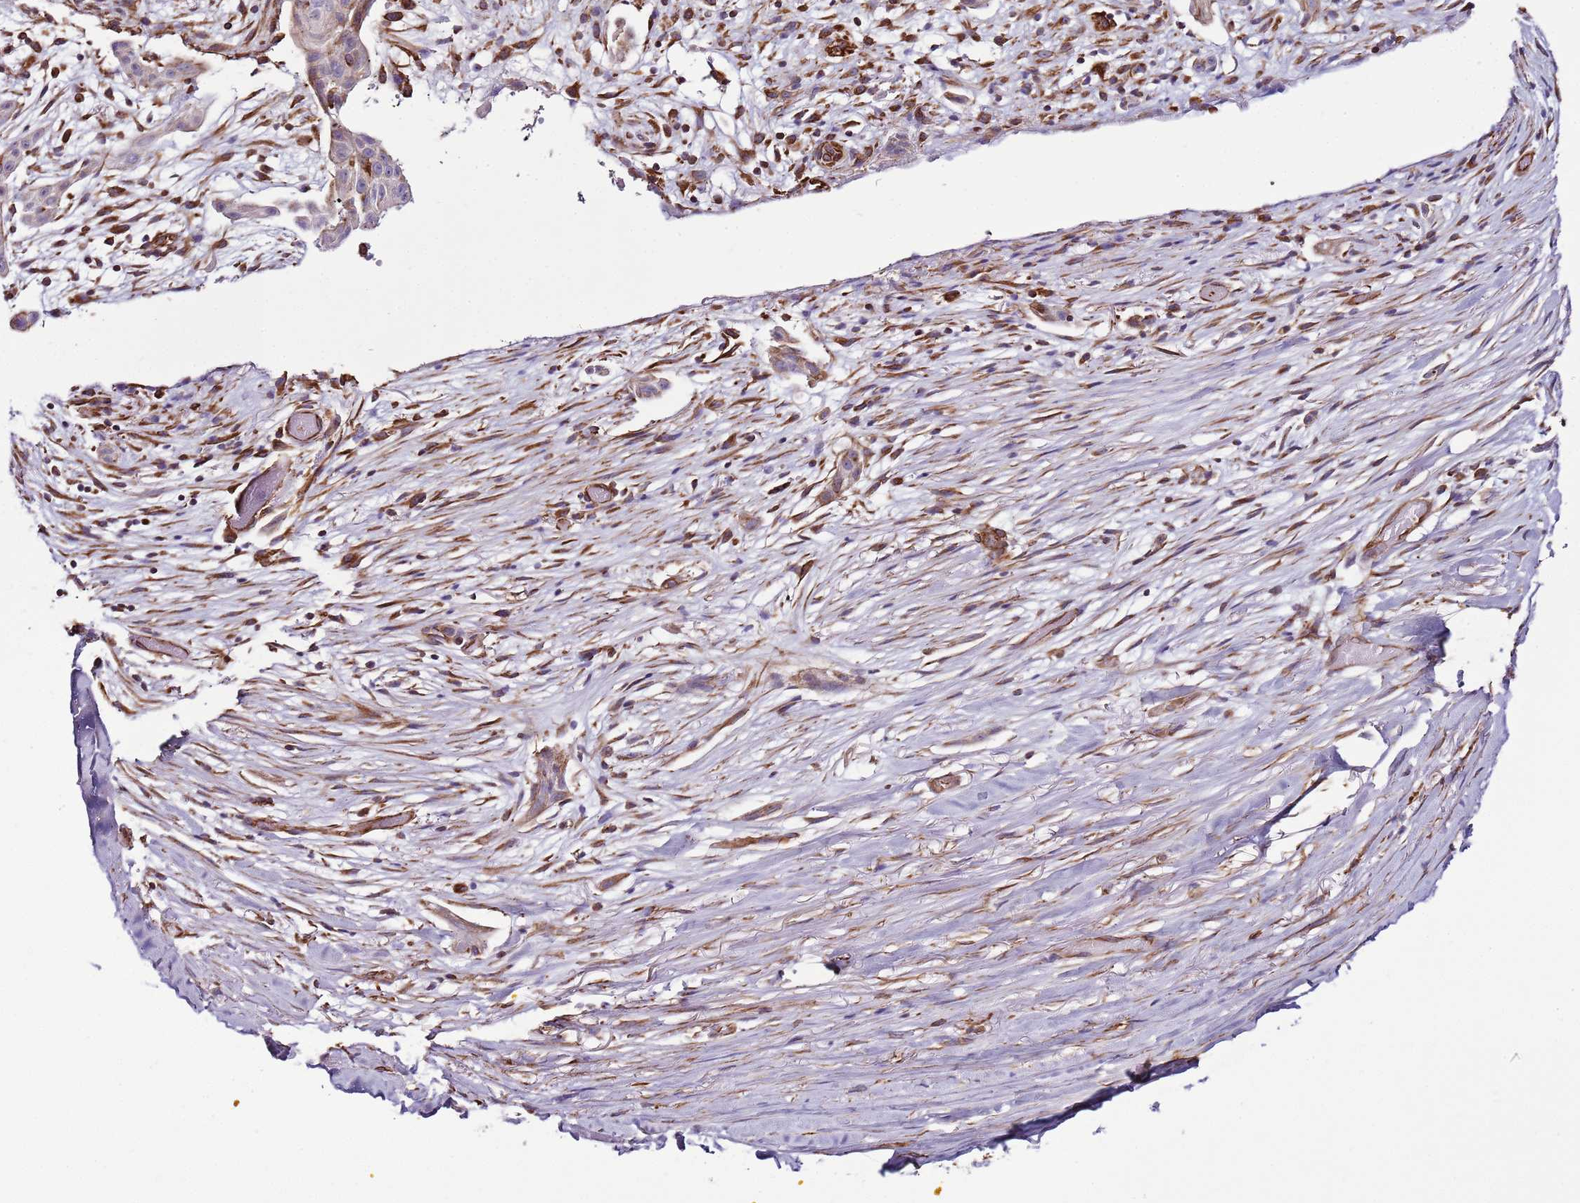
{"staining": {"intensity": "moderate", "quantity": "<25%", "location": "cytoplasmic/membranous"}, "tissue": "adipose tissue", "cell_type": "Adipocytes", "image_type": "normal", "snomed": [{"axis": "morphology", "description": "Normal tissue, NOS"}, {"axis": "morphology", "description": "Basal cell carcinoma"}, {"axis": "topography", "description": "Skin"}], "caption": "Adipose tissue stained with DAB (3,3'-diaminobenzidine) immunohistochemistry shows low levels of moderate cytoplasmic/membranous expression in approximately <25% of adipocytes.", "gene": "ZNF786", "patient": {"sex": "female", "age": 89}}